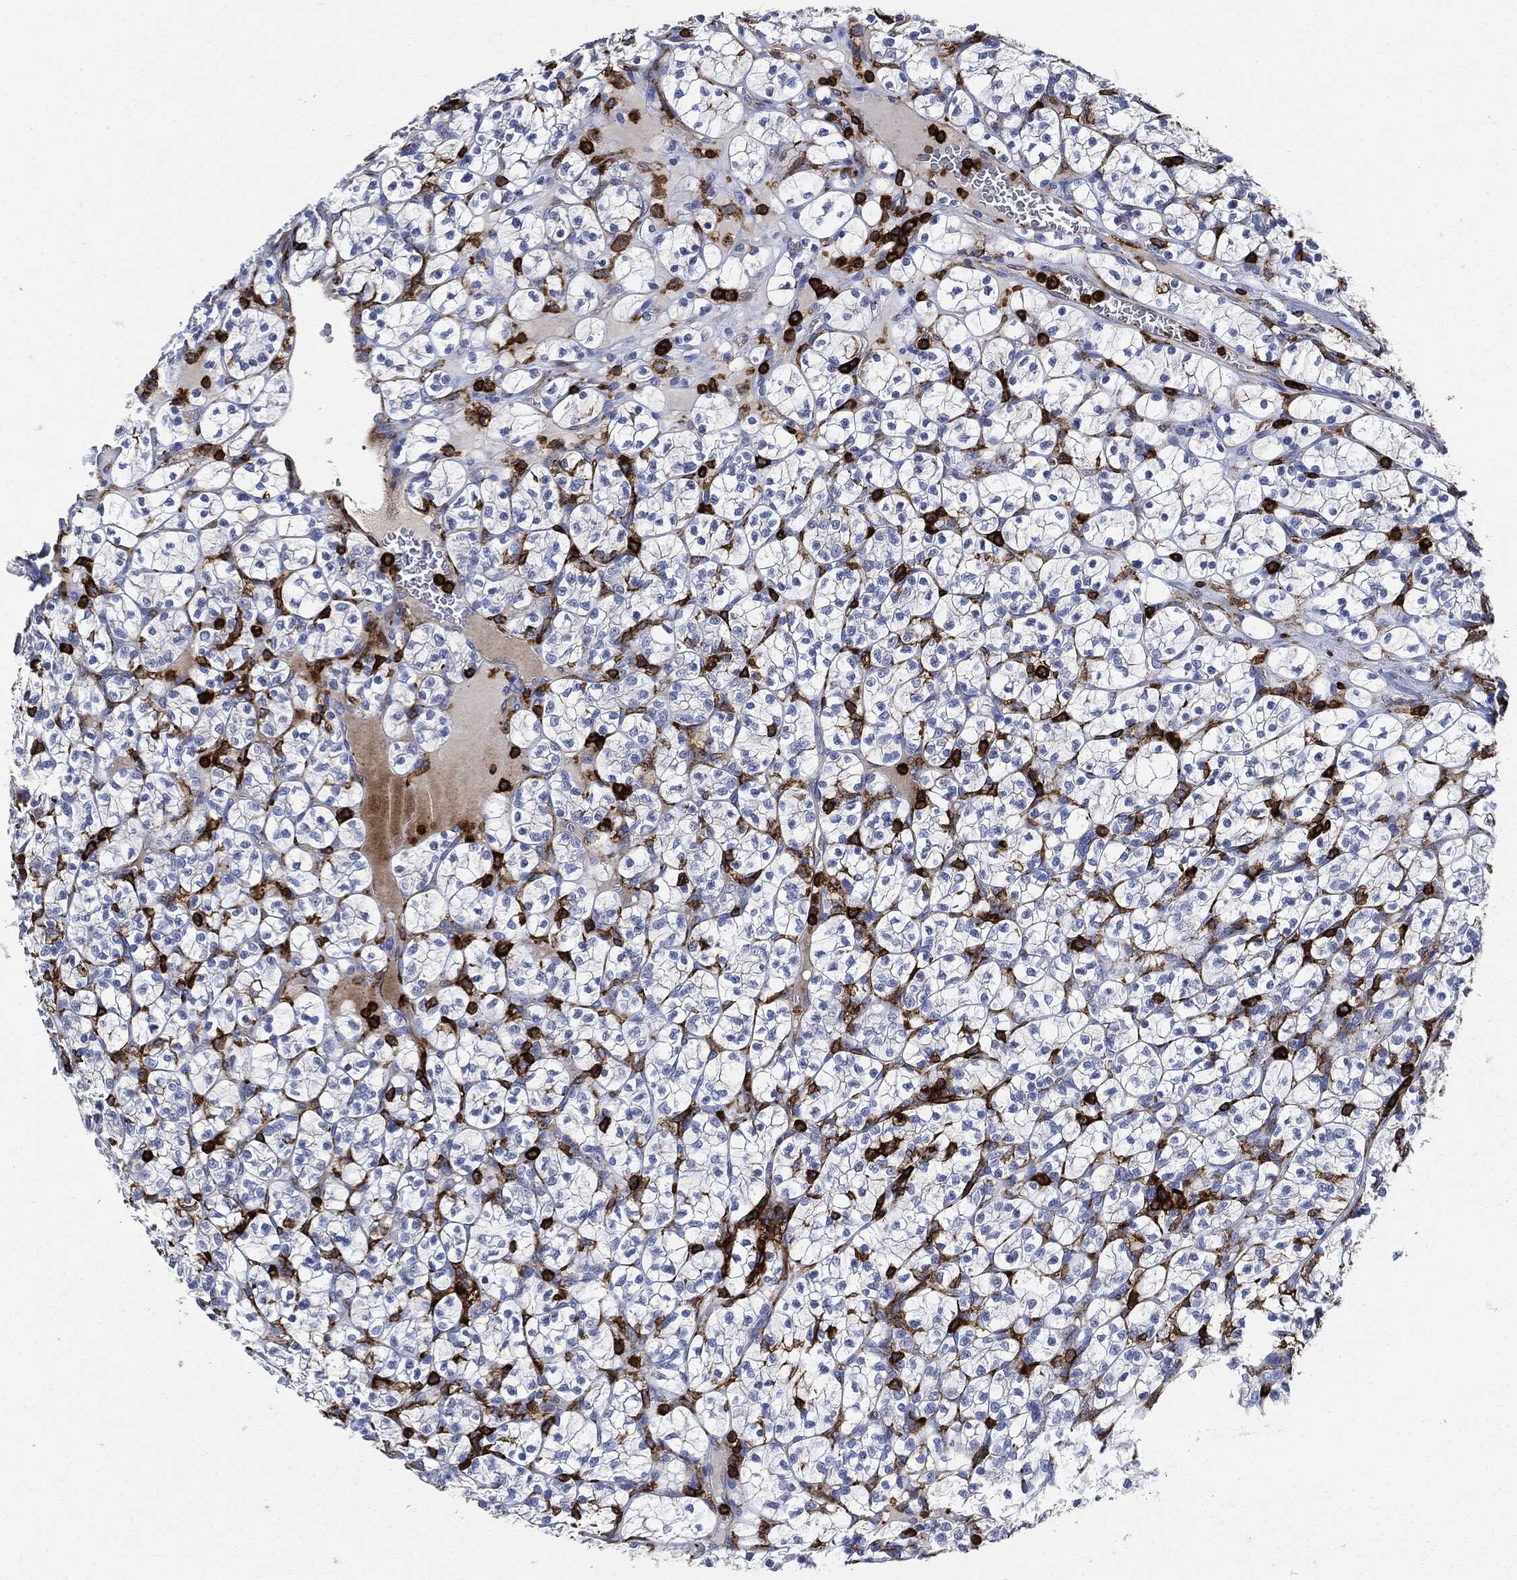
{"staining": {"intensity": "negative", "quantity": "none", "location": "none"}, "tissue": "renal cancer", "cell_type": "Tumor cells", "image_type": "cancer", "snomed": [{"axis": "morphology", "description": "Adenocarcinoma, NOS"}, {"axis": "topography", "description": "Kidney"}], "caption": "A high-resolution photomicrograph shows IHC staining of renal cancer, which demonstrates no significant positivity in tumor cells.", "gene": "PTPRC", "patient": {"sex": "female", "age": 89}}